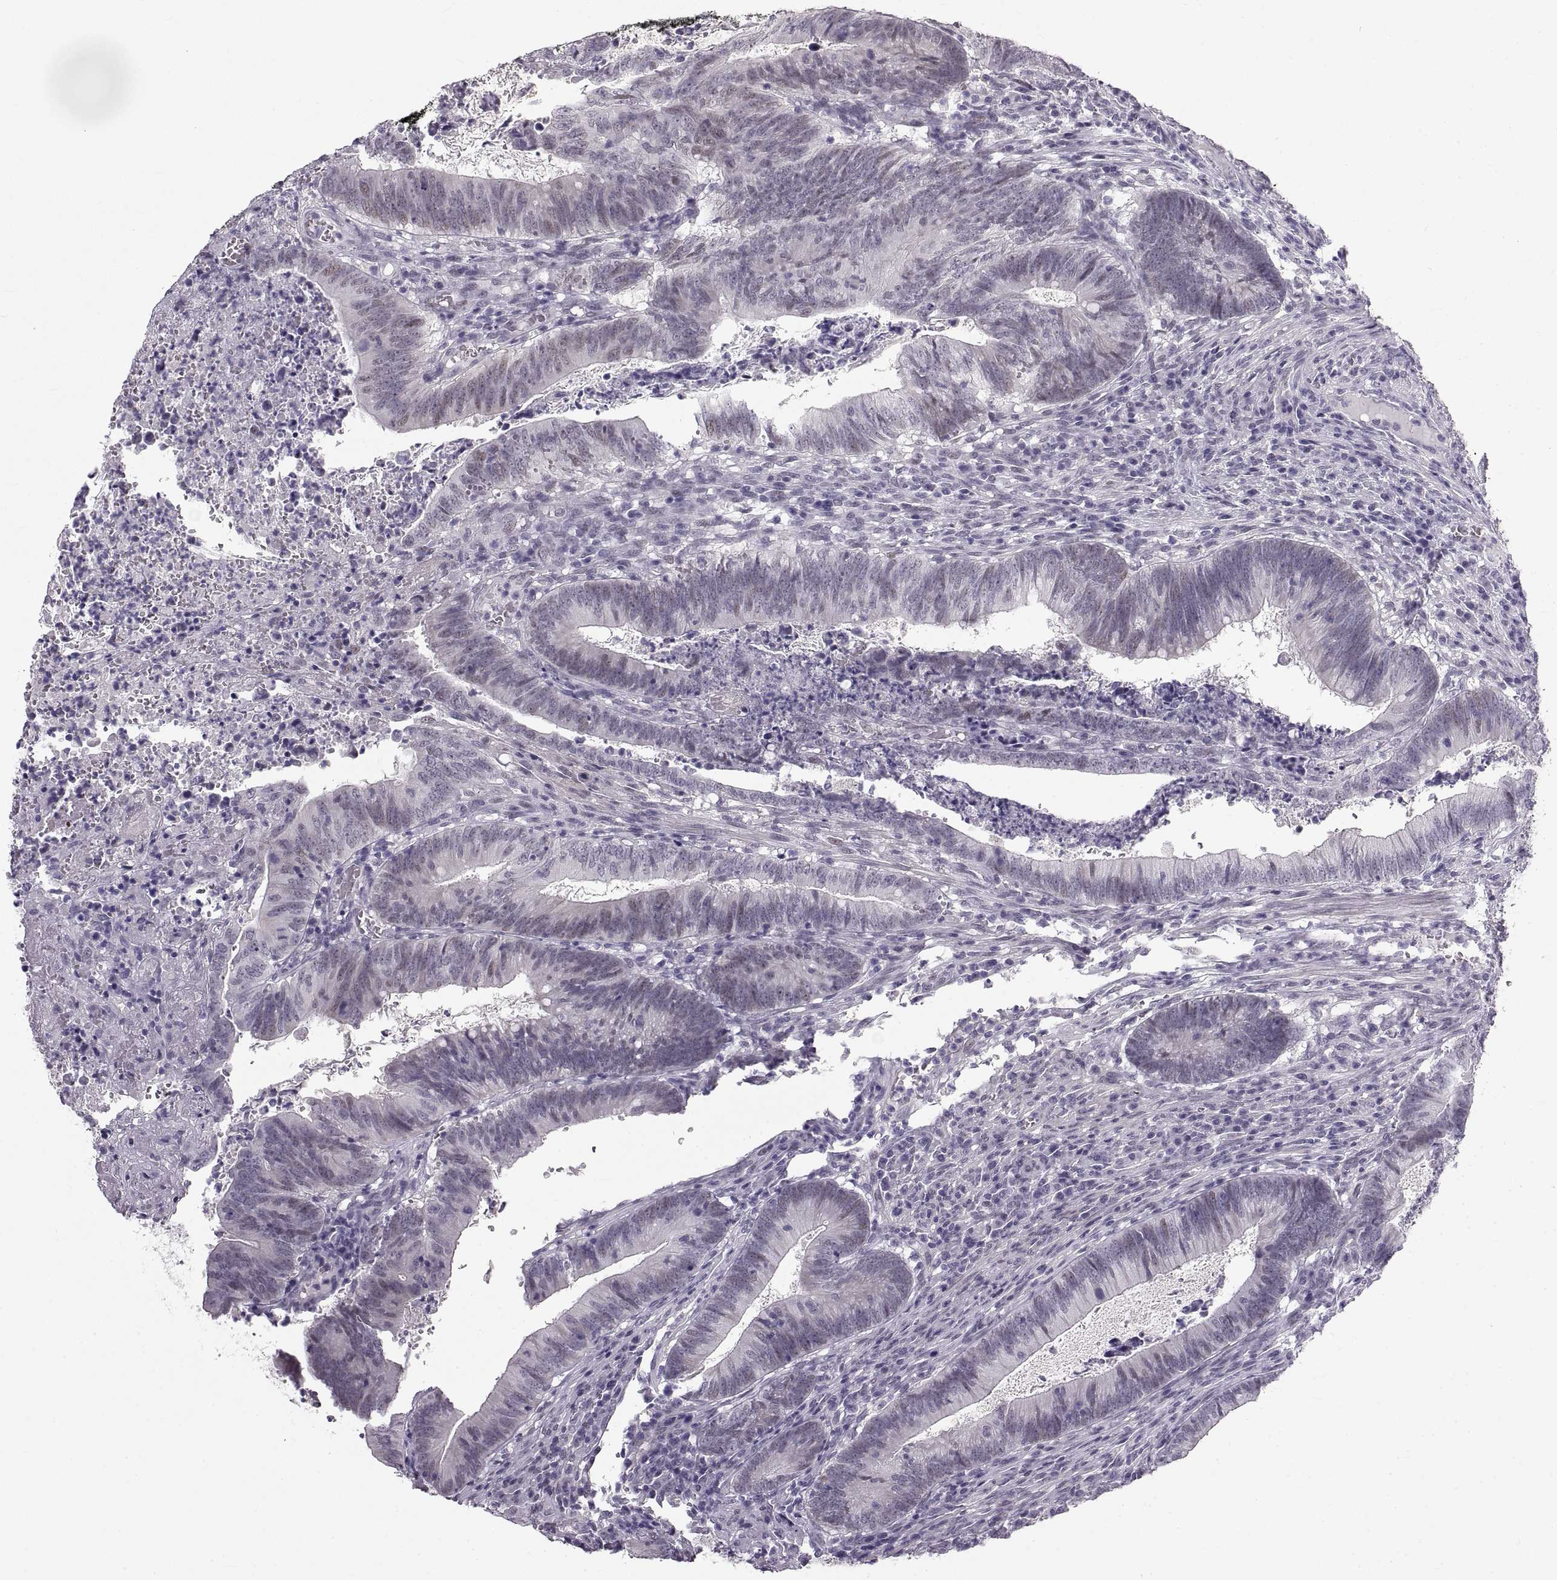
{"staining": {"intensity": "negative", "quantity": "none", "location": "none"}, "tissue": "colorectal cancer", "cell_type": "Tumor cells", "image_type": "cancer", "snomed": [{"axis": "morphology", "description": "Adenocarcinoma, NOS"}, {"axis": "topography", "description": "Colon"}], "caption": "Human colorectal cancer (adenocarcinoma) stained for a protein using immunohistochemistry (IHC) displays no positivity in tumor cells.", "gene": "NANOS3", "patient": {"sex": "female", "age": 70}}